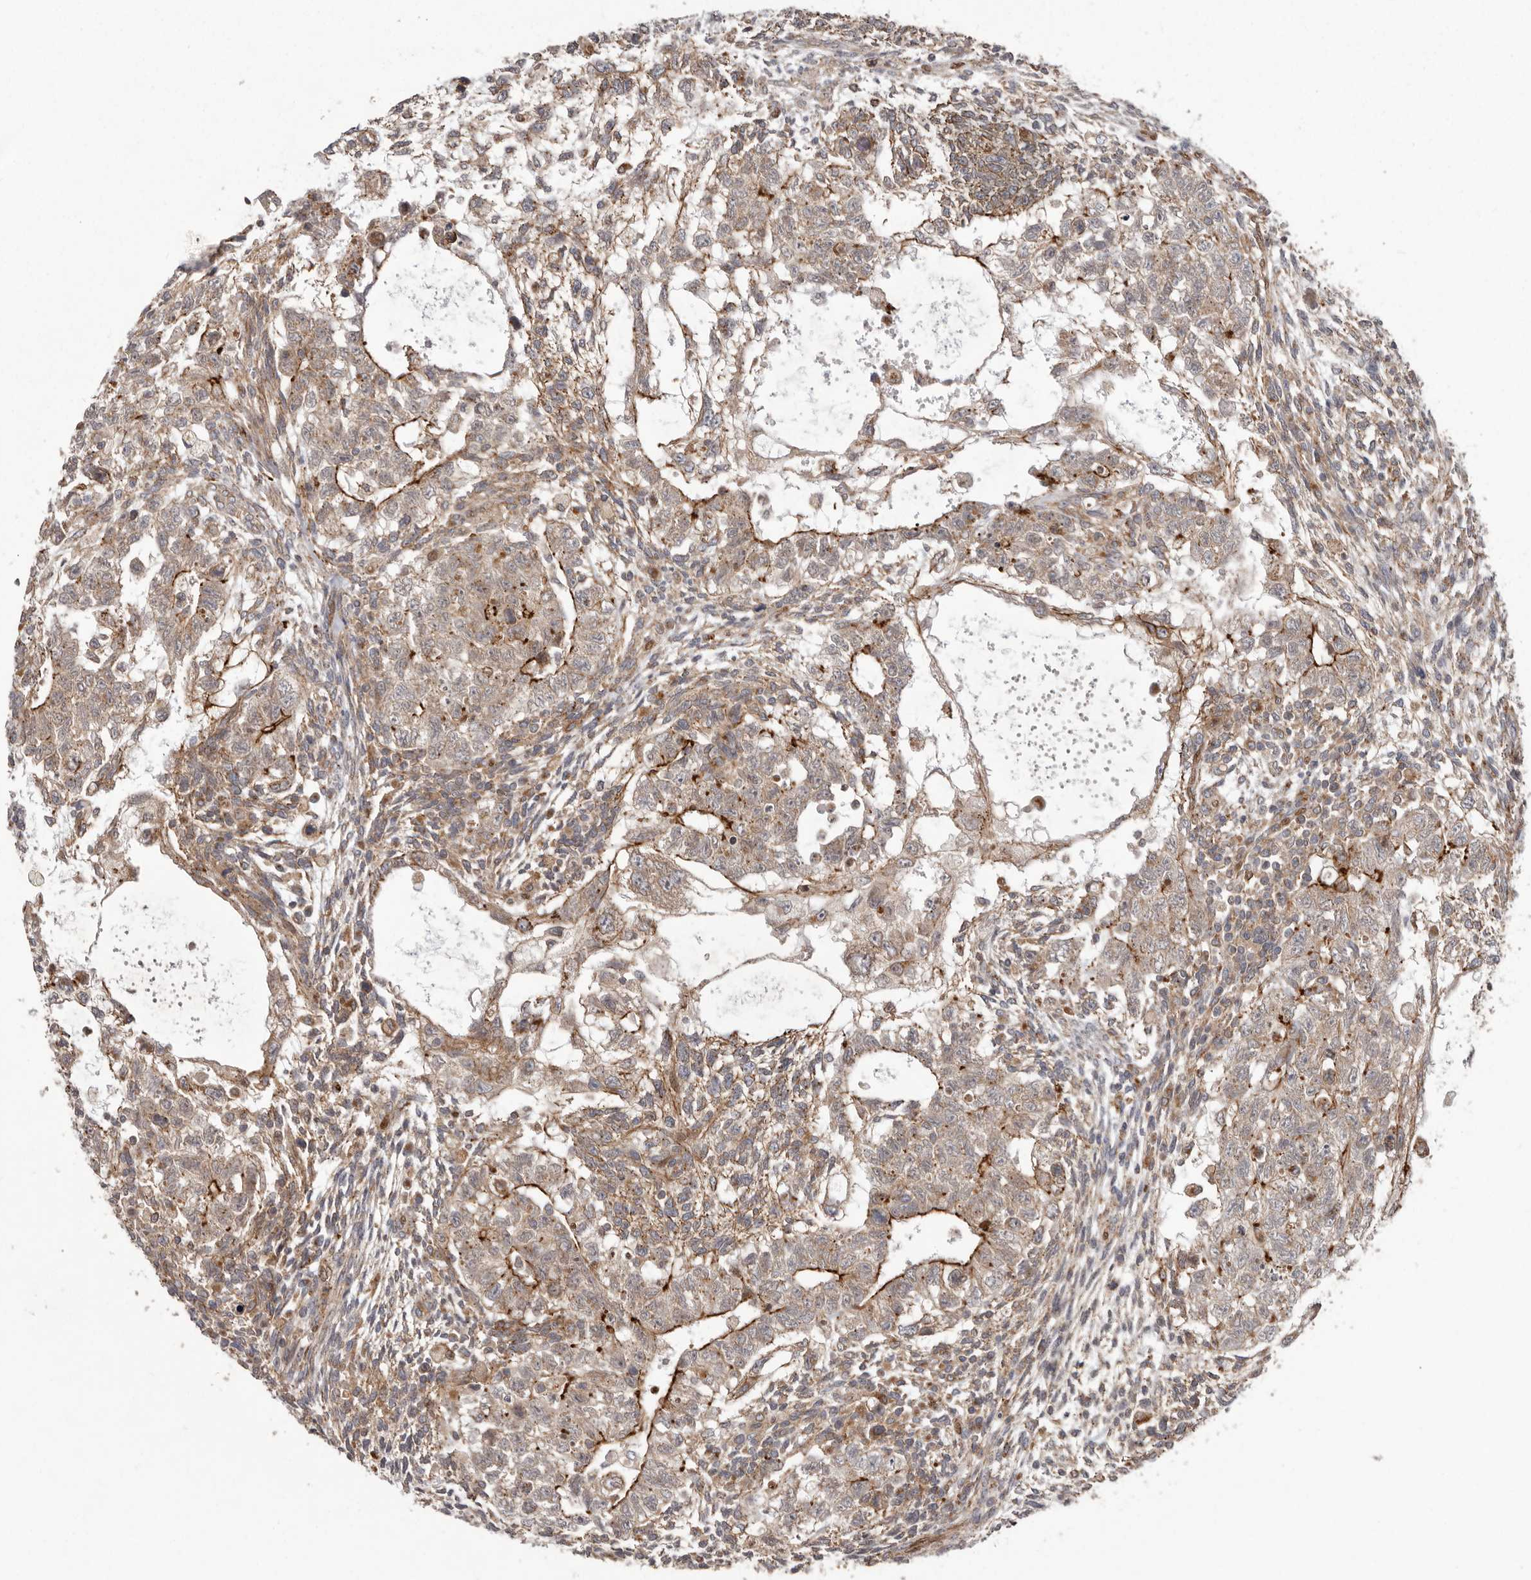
{"staining": {"intensity": "weak", "quantity": ">75%", "location": "cytoplasmic/membranous"}, "tissue": "testis cancer", "cell_type": "Tumor cells", "image_type": "cancer", "snomed": [{"axis": "morphology", "description": "Carcinoma, Embryonal, NOS"}, {"axis": "topography", "description": "Testis"}], "caption": "Immunohistochemistry of human testis cancer shows low levels of weak cytoplasmic/membranous staining in about >75% of tumor cells.", "gene": "NUP43", "patient": {"sex": "male", "age": 37}}